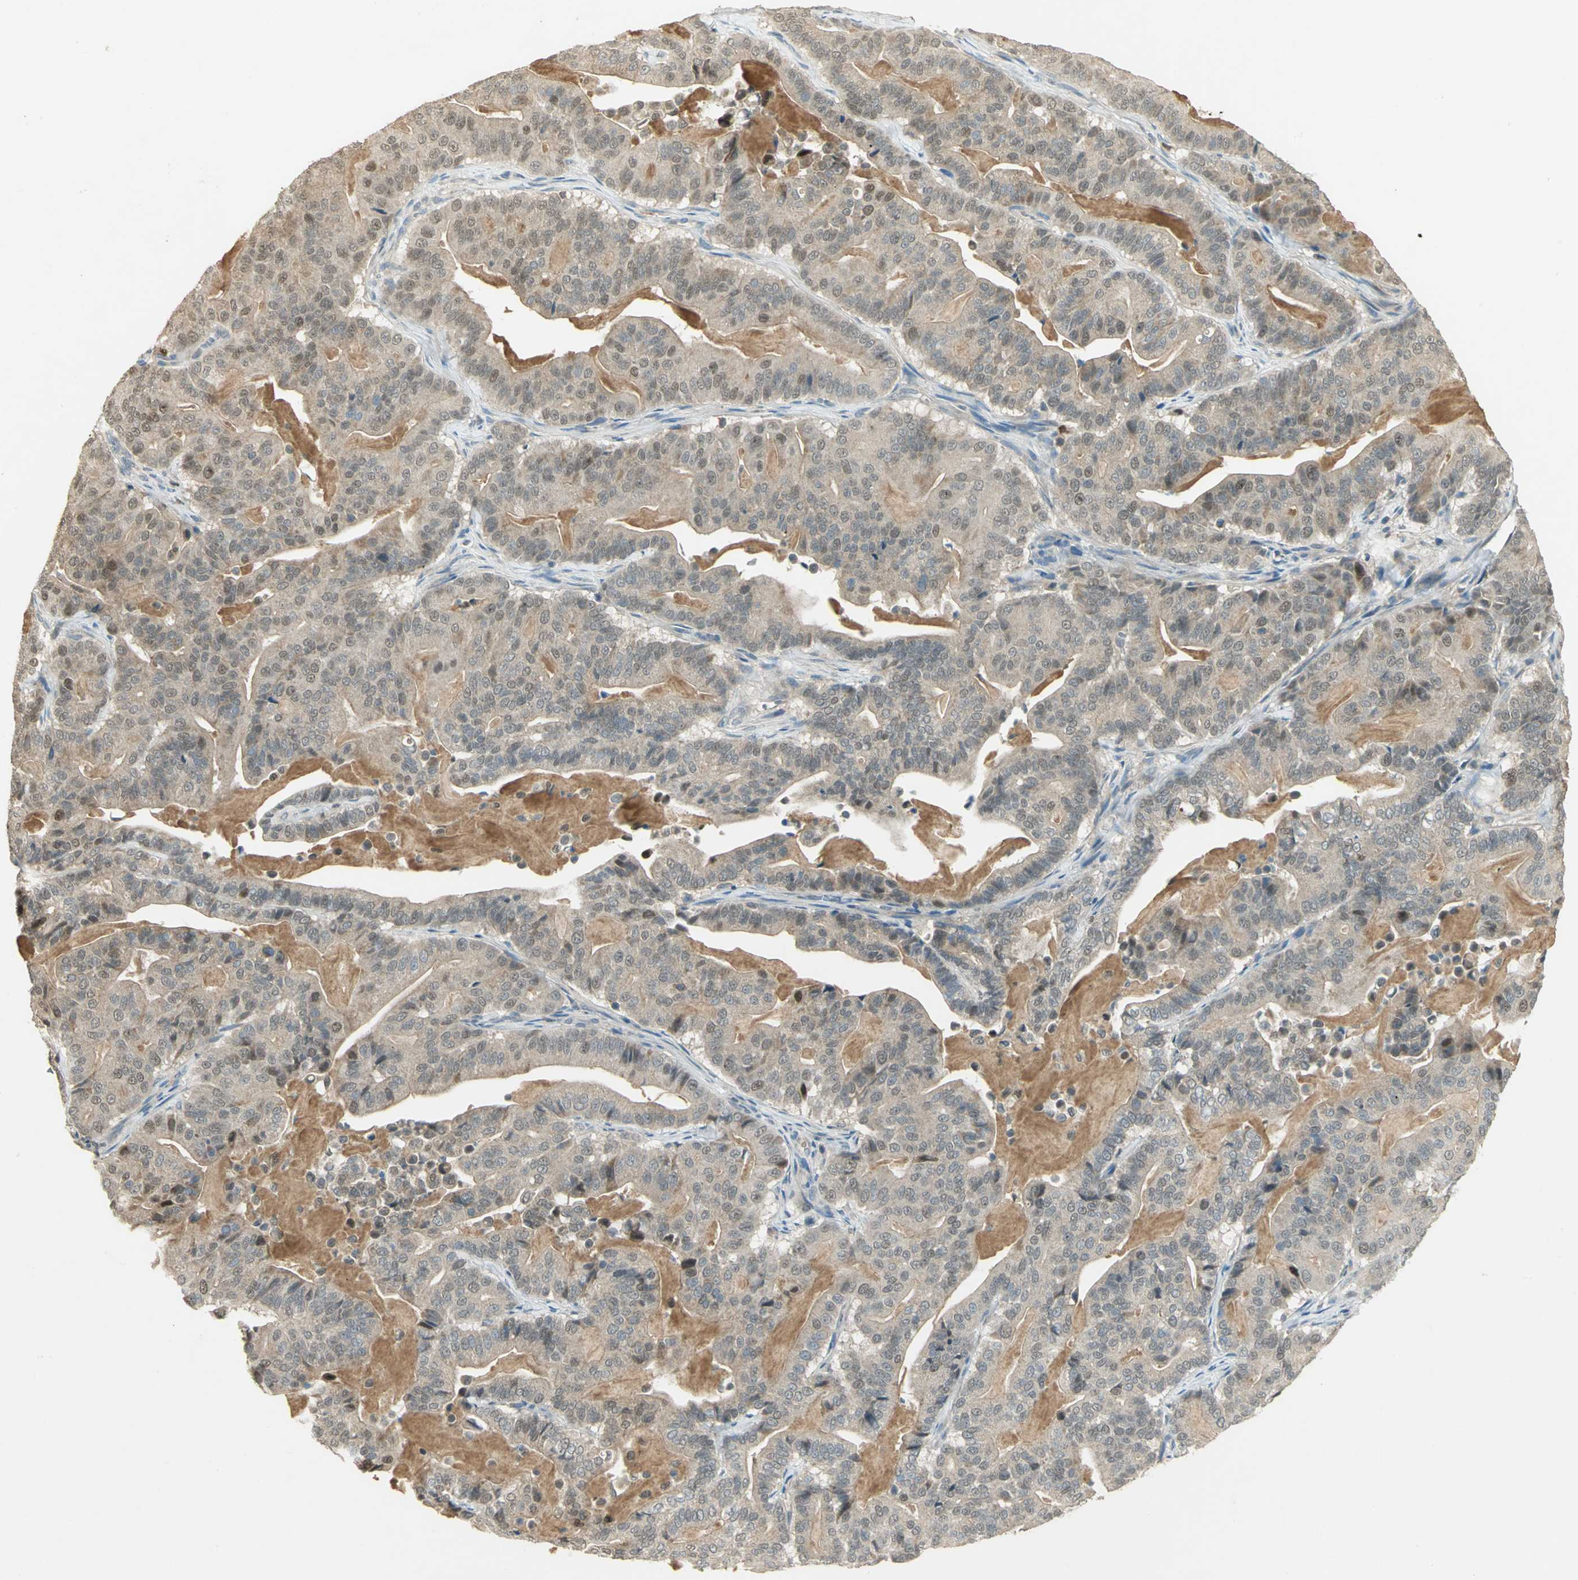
{"staining": {"intensity": "strong", "quantity": "<25%", "location": "cytoplasmic/membranous,nuclear"}, "tissue": "pancreatic cancer", "cell_type": "Tumor cells", "image_type": "cancer", "snomed": [{"axis": "morphology", "description": "Adenocarcinoma, NOS"}, {"axis": "topography", "description": "Pancreas"}], "caption": "Pancreatic cancer (adenocarcinoma) was stained to show a protein in brown. There is medium levels of strong cytoplasmic/membranous and nuclear staining in approximately <25% of tumor cells. (IHC, brightfield microscopy, high magnification).", "gene": "BIRC2", "patient": {"sex": "male", "age": 63}}